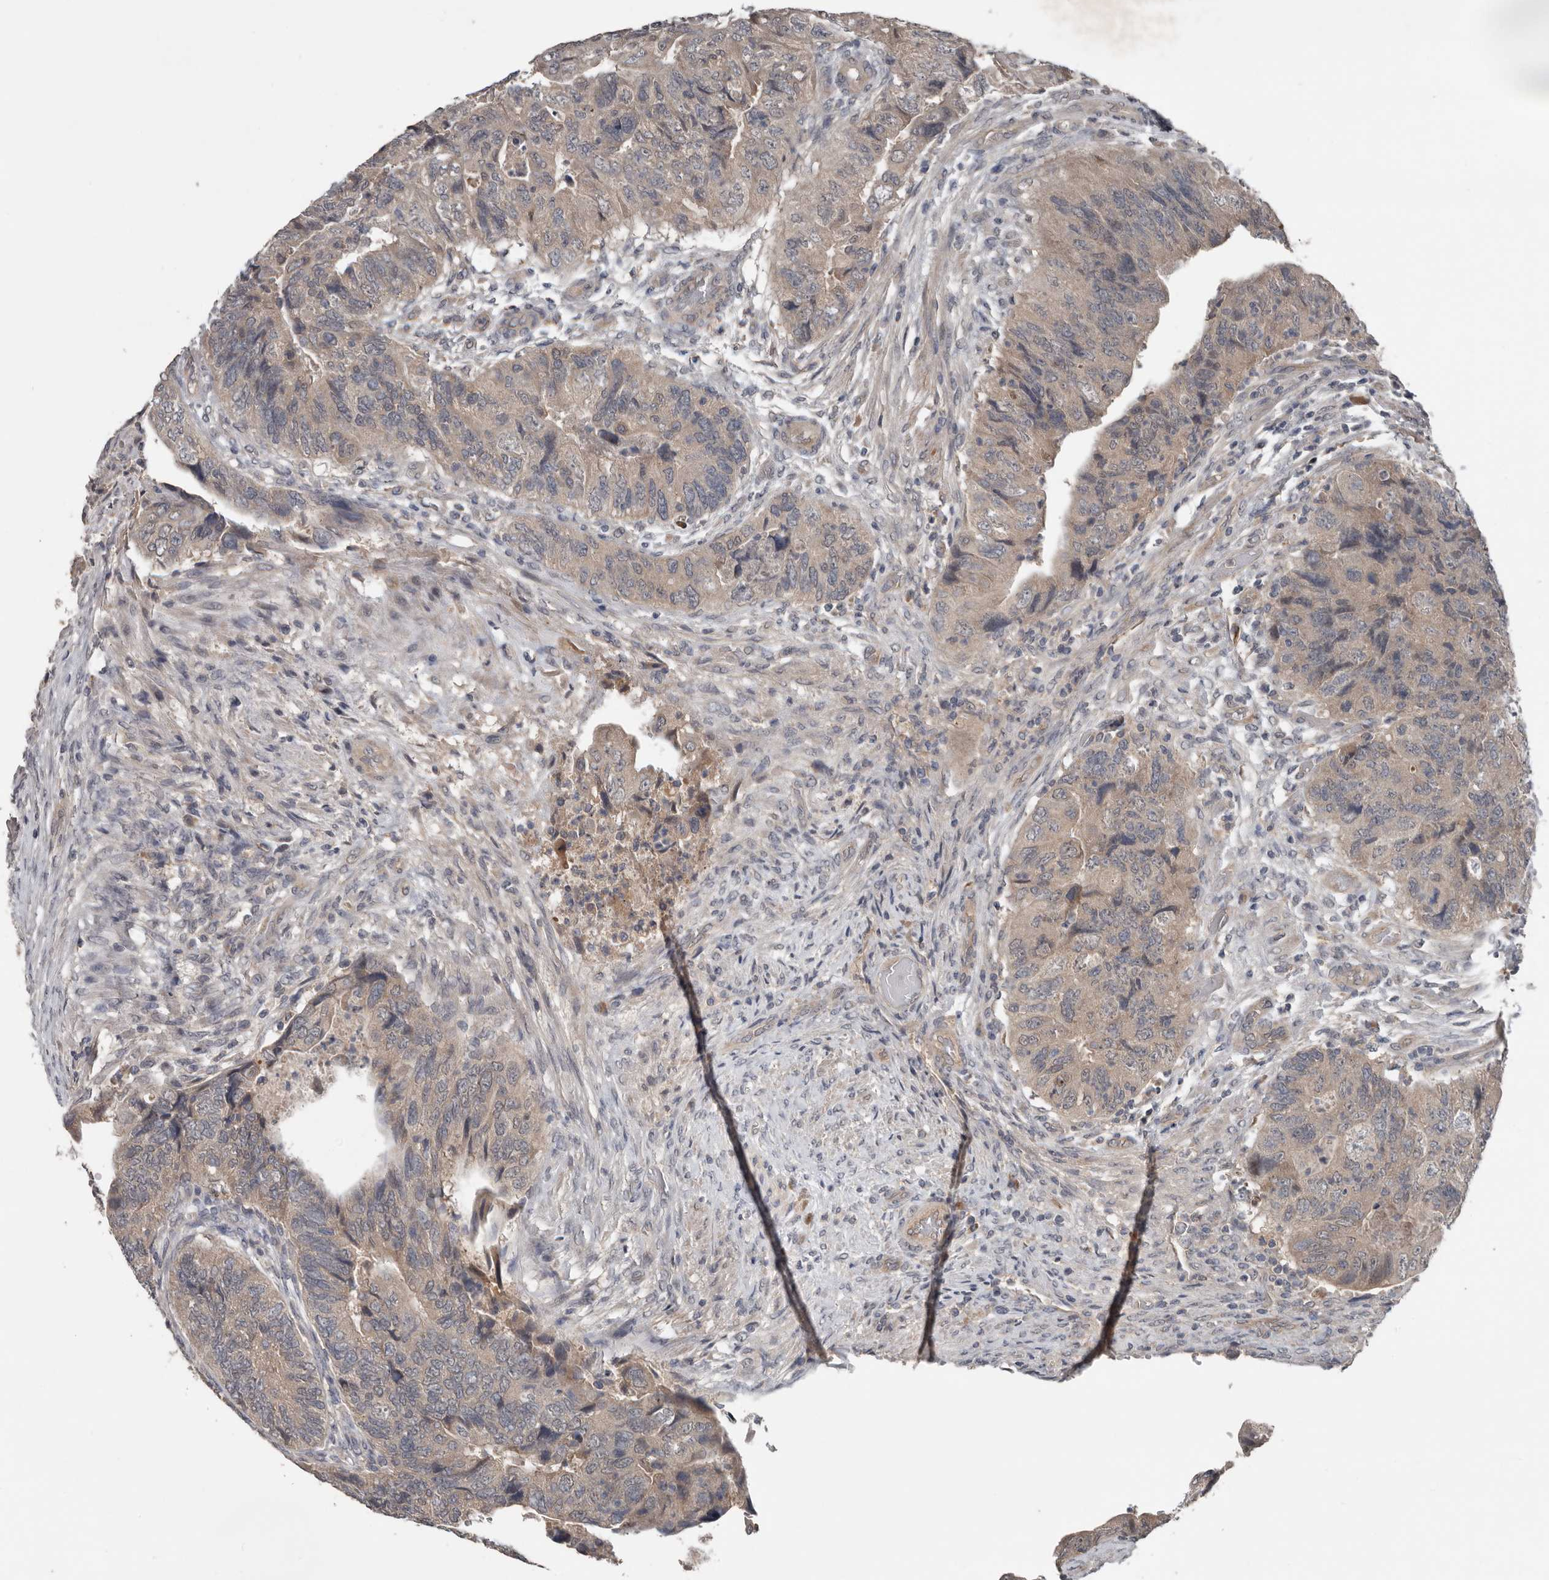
{"staining": {"intensity": "weak", "quantity": "<25%", "location": "cytoplasmic/membranous"}, "tissue": "colorectal cancer", "cell_type": "Tumor cells", "image_type": "cancer", "snomed": [{"axis": "morphology", "description": "Adenocarcinoma, NOS"}, {"axis": "topography", "description": "Rectum"}], "caption": "There is no significant positivity in tumor cells of colorectal adenocarcinoma.", "gene": "DNAJB4", "patient": {"sex": "male", "age": 63}}